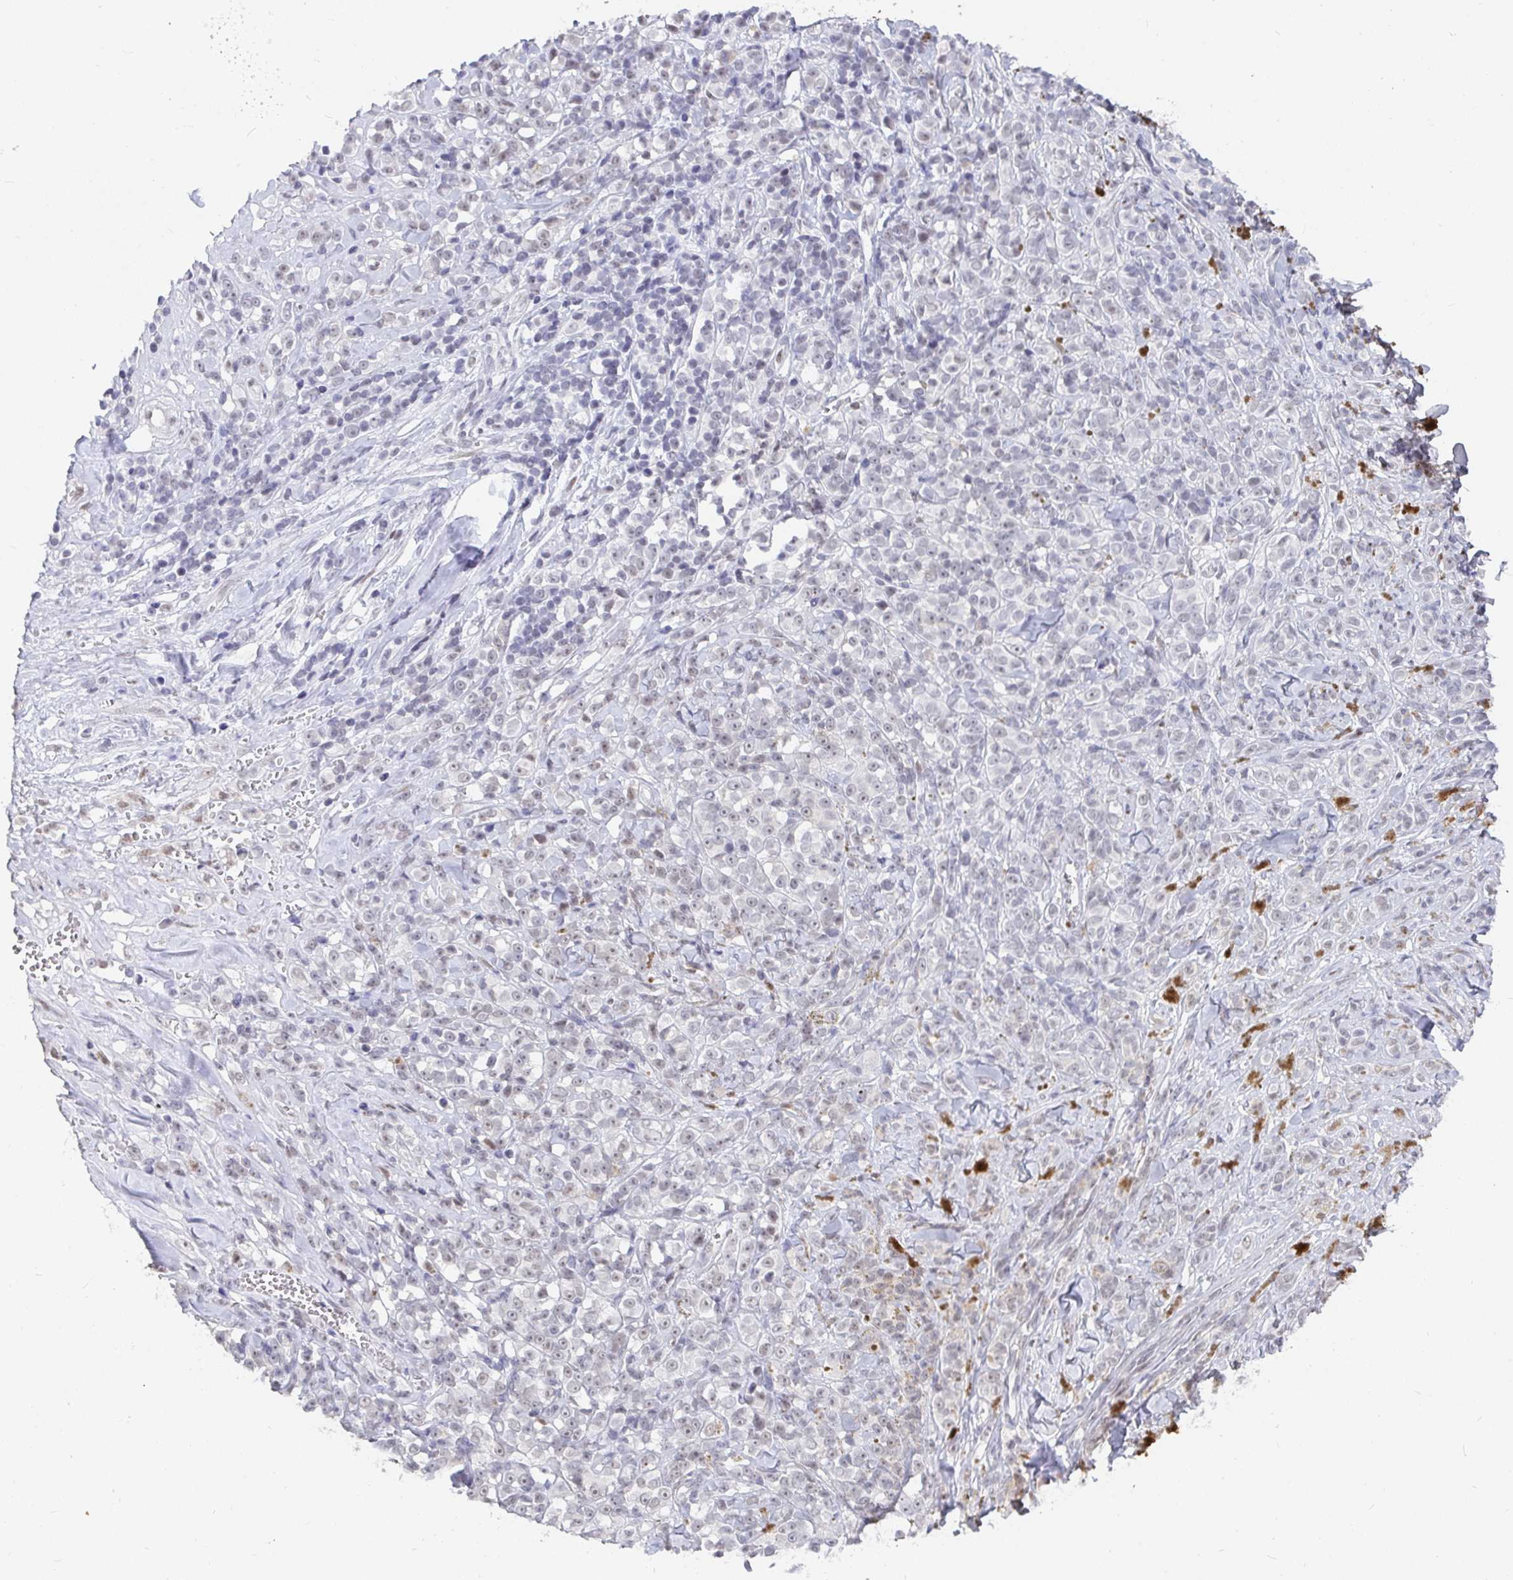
{"staining": {"intensity": "negative", "quantity": "none", "location": "none"}, "tissue": "melanoma", "cell_type": "Tumor cells", "image_type": "cancer", "snomed": [{"axis": "morphology", "description": "Malignant melanoma, NOS"}, {"axis": "topography", "description": "Skin"}], "caption": "Tumor cells show no significant staining in melanoma.", "gene": "RCOR1", "patient": {"sex": "male", "age": 85}}